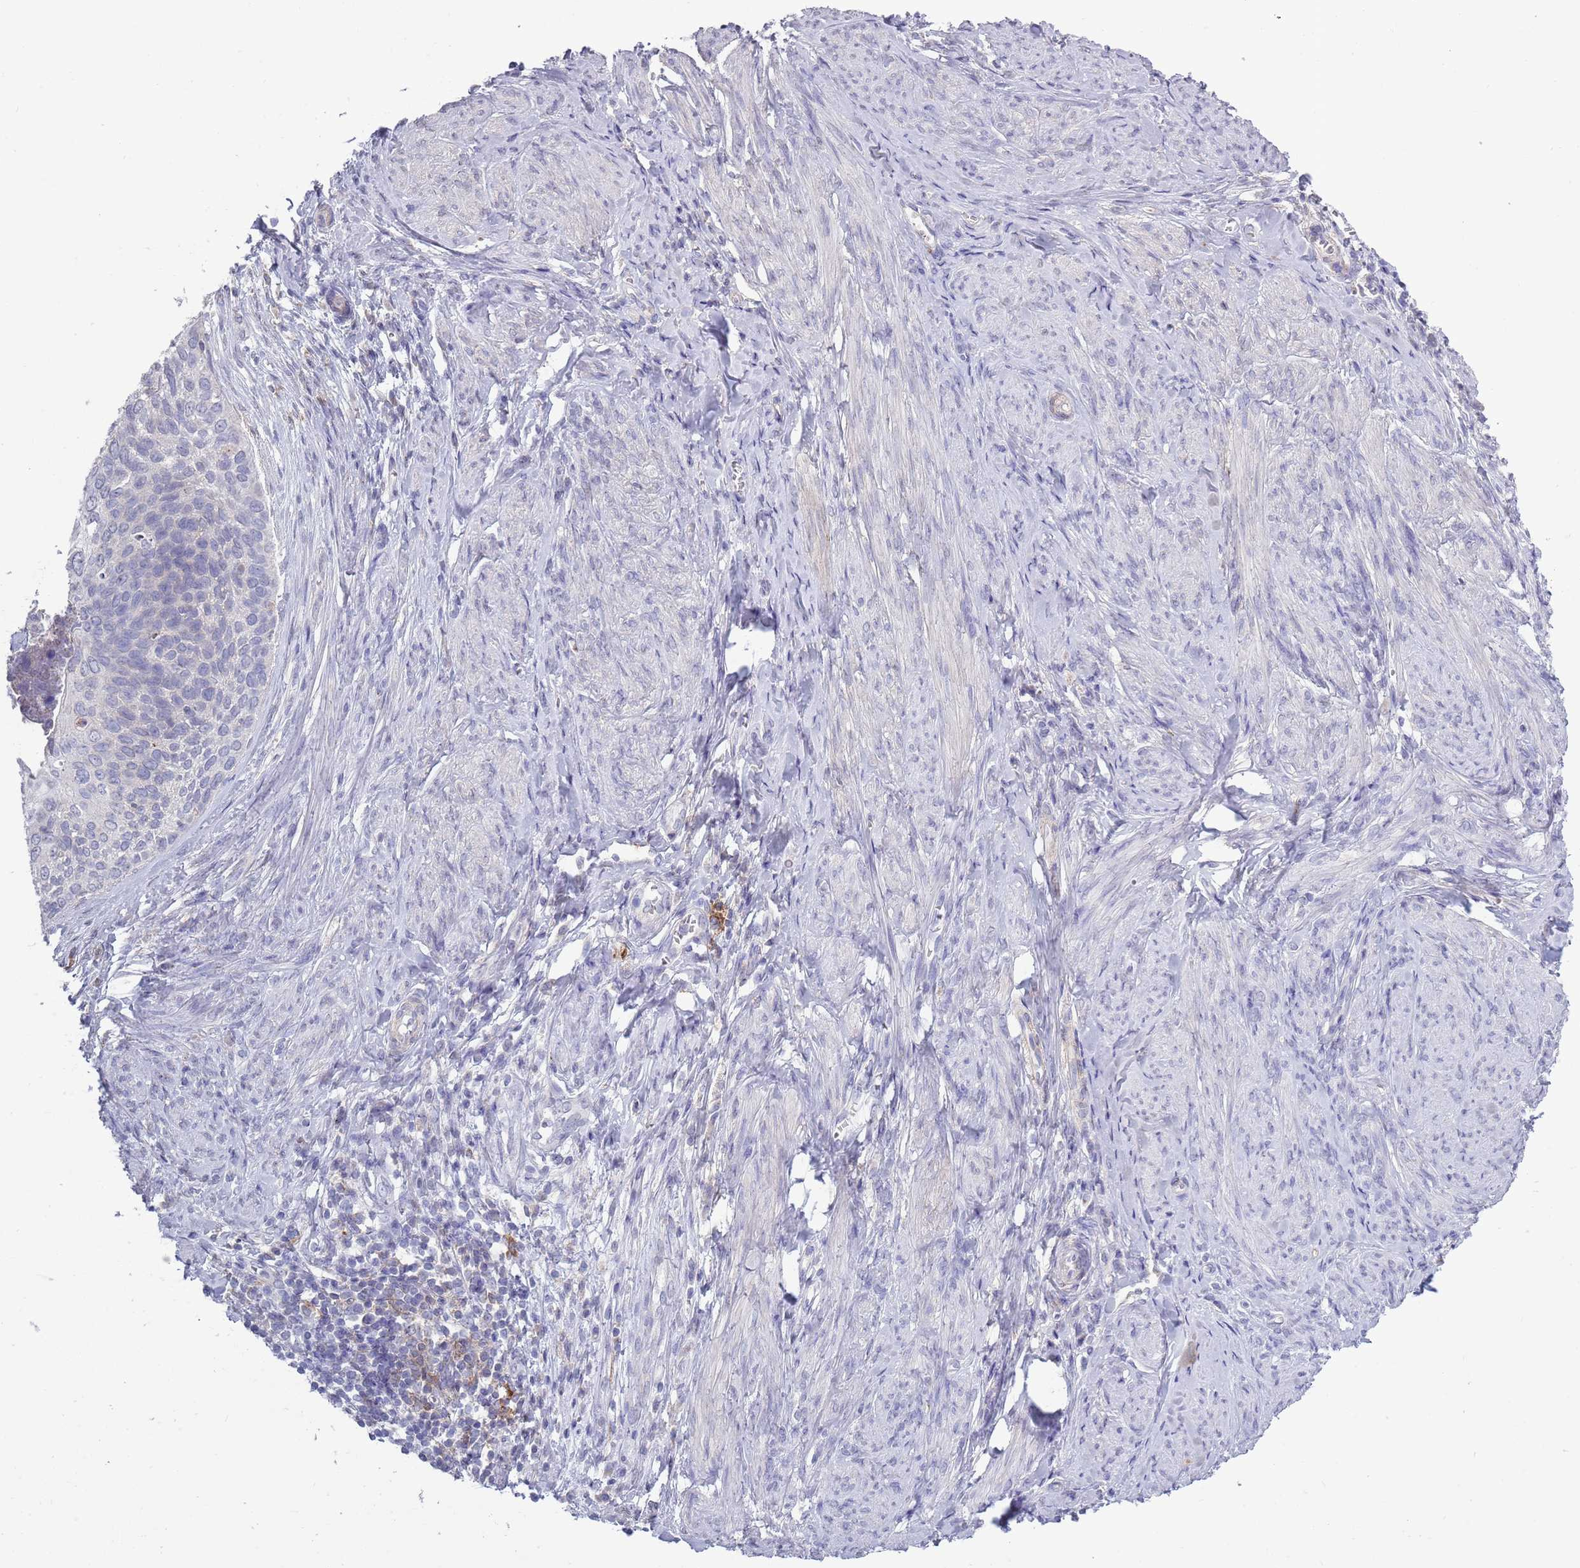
{"staining": {"intensity": "negative", "quantity": "none", "location": "none"}, "tissue": "cervical cancer", "cell_type": "Tumor cells", "image_type": "cancer", "snomed": [{"axis": "morphology", "description": "Squamous cell carcinoma, NOS"}, {"axis": "topography", "description": "Cervix"}], "caption": "This is a micrograph of immunohistochemistry staining of cervical cancer (squamous cell carcinoma), which shows no expression in tumor cells.", "gene": "ACSBG1", "patient": {"sex": "female", "age": 80}}